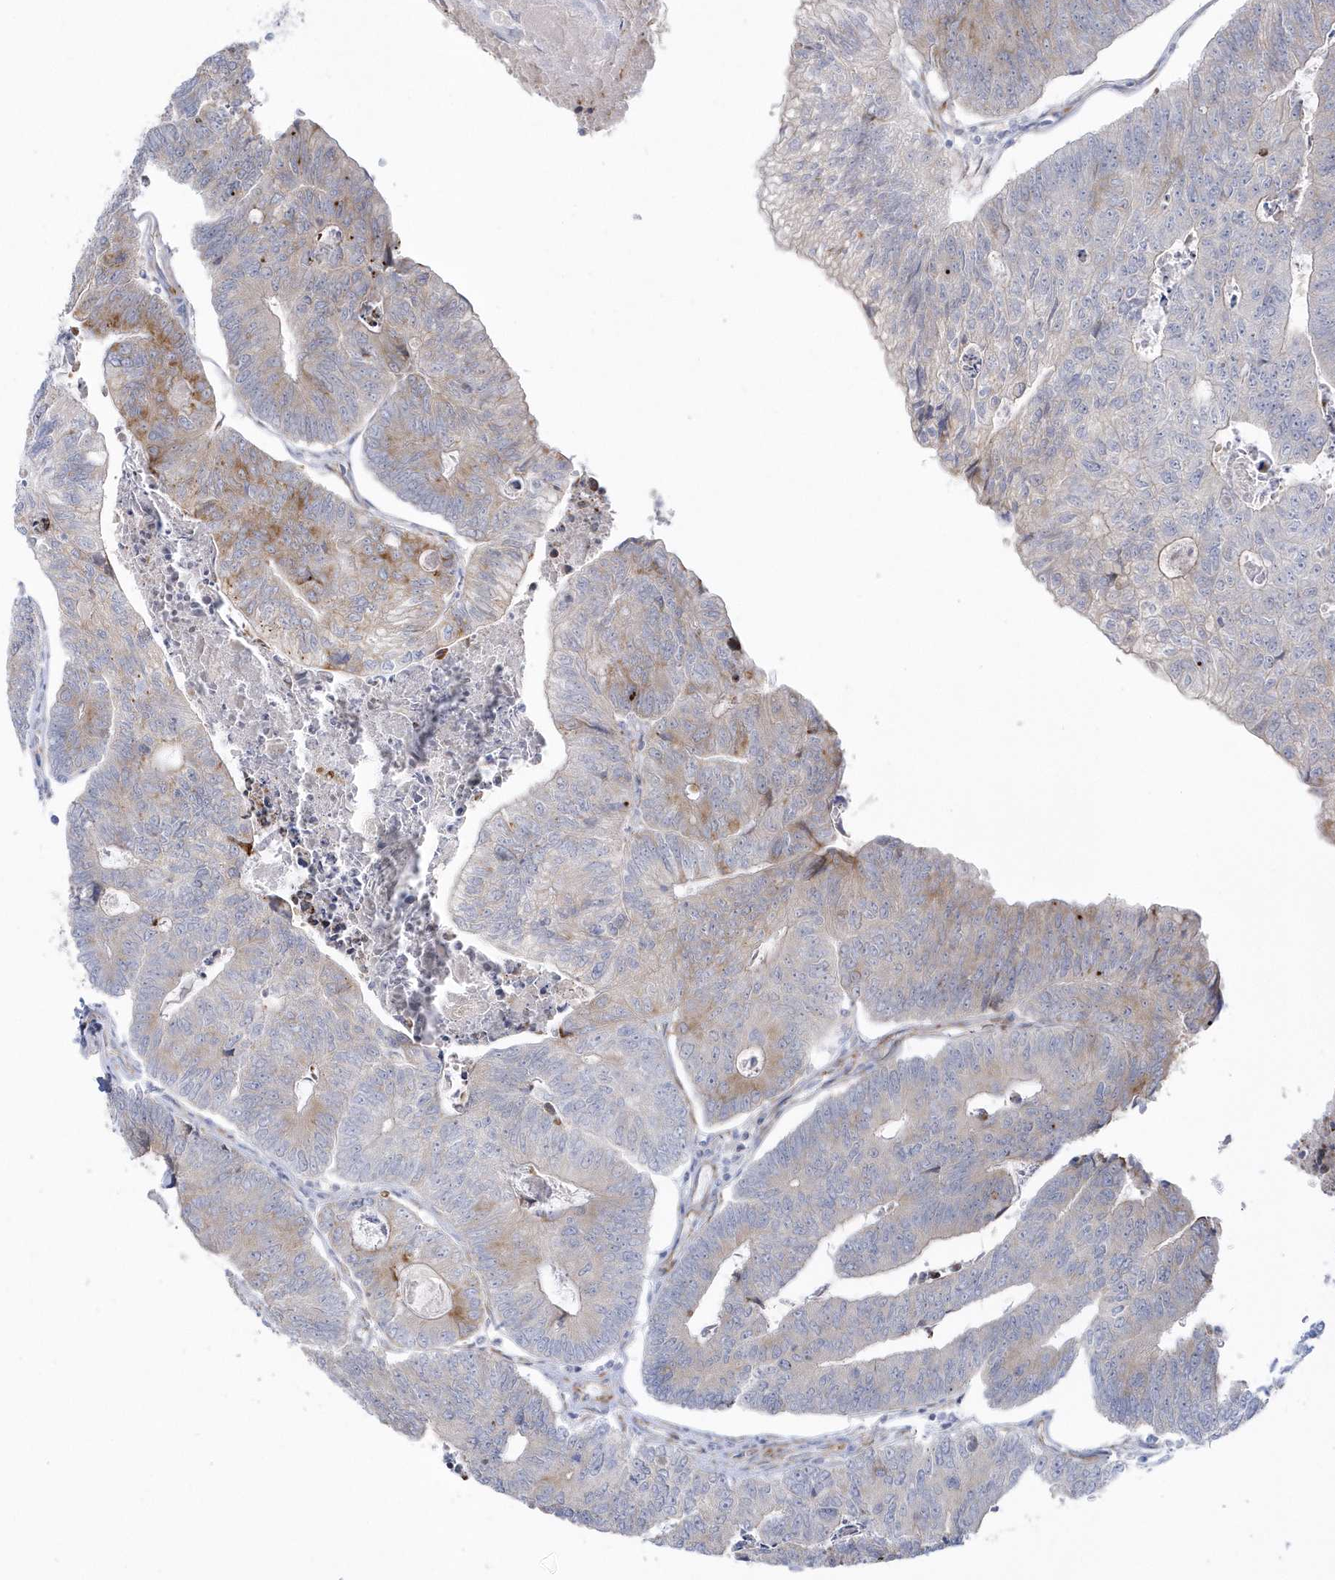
{"staining": {"intensity": "moderate", "quantity": "<25%", "location": "cytoplasmic/membranous"}, "tissue": "colorectal cancer", "cell_type": "Tumor cells", "image_type": "cancer", "snomed": [{"axis": "morphology", "description": "Adenocarcinoma, NOS"}, {"axis": "topography", "description": "Colon"}], "caption": "Immunohistochemical staining of human adenocarcinoma (colorectal) reveals moderate cytoplasmic/membranous protein staining in approximately <25% of tumor cells.", "gene": "PPIL6", "patient": {"sex": "female", "age": 67}}